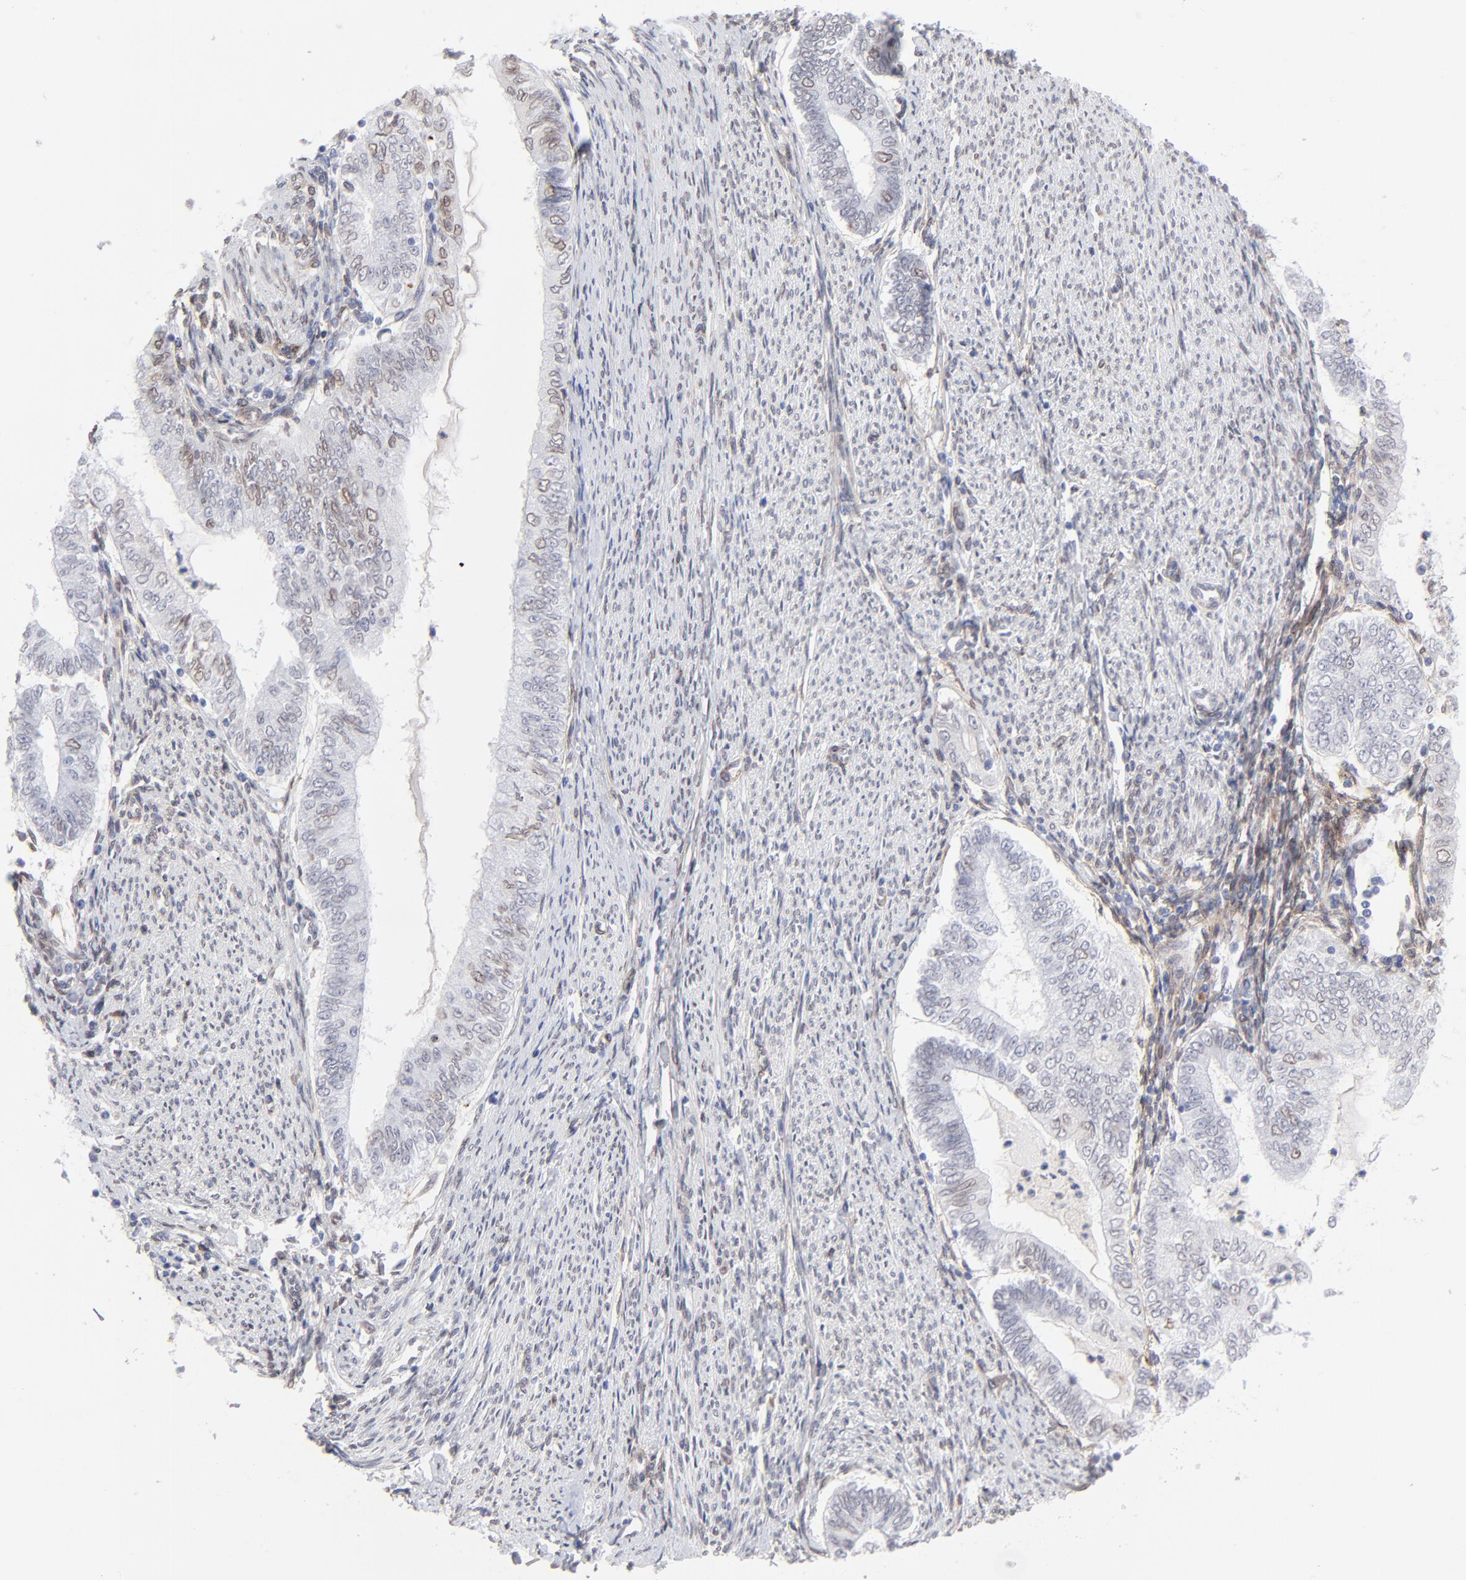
{"staining": {"intensity": "moderate", "quantity": "<25%", "location": "cytoplasmic/membranous,nuclear"}, "tissue": "endometrial cancer", "cell_type": "Tumor cells", "image_type": "cancer", "snomed": [{"axis": "morphology", "description": "Adenocarcinoma, NOS"}, {"axis": "topography", "description": "Endometrium"}], "caption": "The histopathology image demonstrates immunohistochemical staining of endometrial cancer (adenocarcinoma). There is moderate cytoplasmic/membranous and nuclear staining is appreciated in about <25% of tumor cells.", "gene": "PDGFRB", "patient": {"sex": "female", "age": 66}}